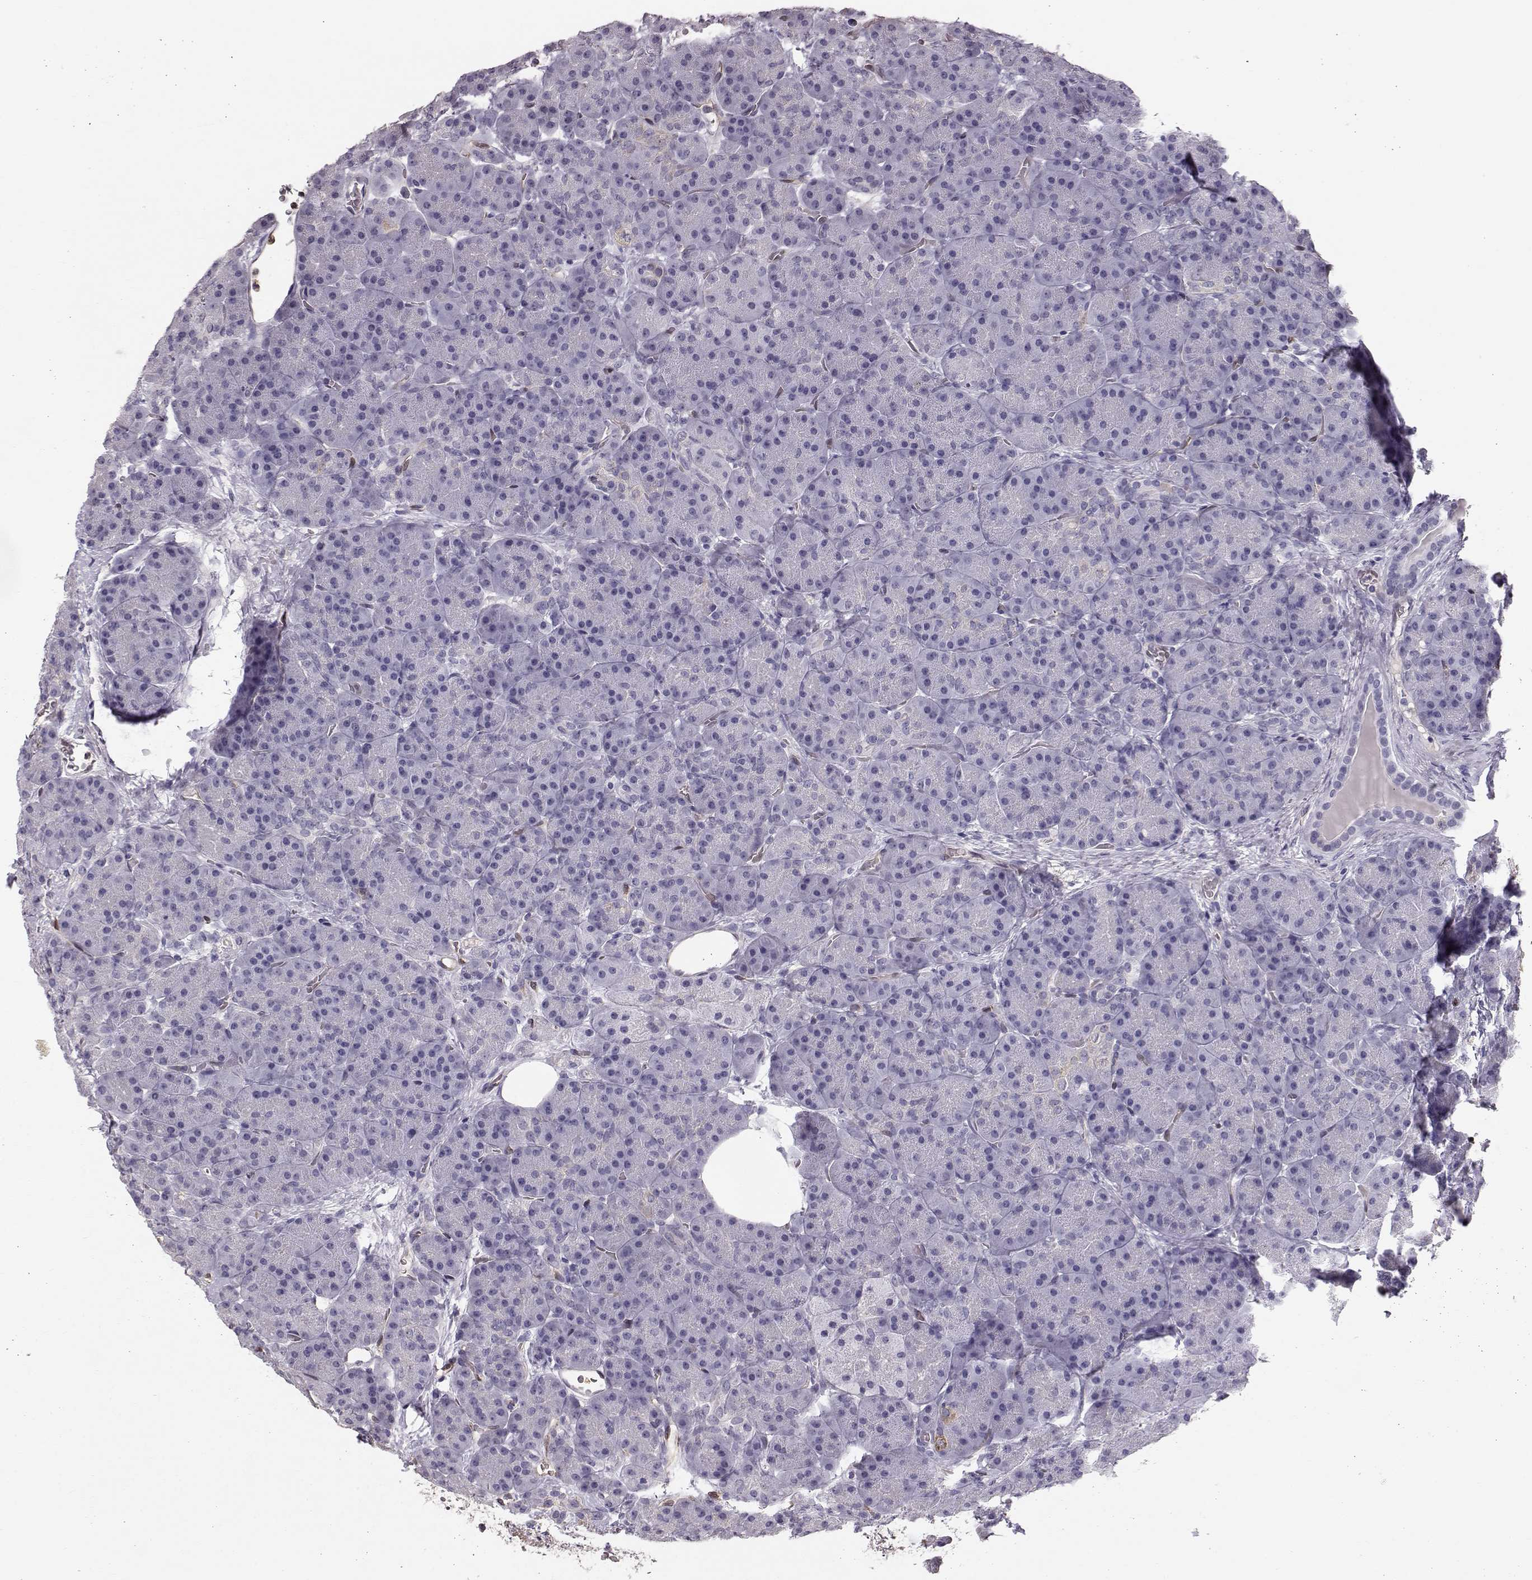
{"staining": {"intensity": "negative", "quantity": "none", "location": "none"}, "tissue": "pancreas", "cell_type": "Exocrine glandular cells", "image_type": "normal", "snomed": [{"axis": "morphology", "description": "Normal tissue, NOS"}, {"axis": "topography", "description": "Pancreas"}], "caption": "An immunohistochemistry micrograph of benign pancreas is shown. There is no staining in exocrine glandular cells of pancreas. The staining is performed using DAB brown chromogen with nuclei counter-stained in using hematoxylin.", "gene": "POU1F1", "patient": {"sex": "male", "age": 57}}